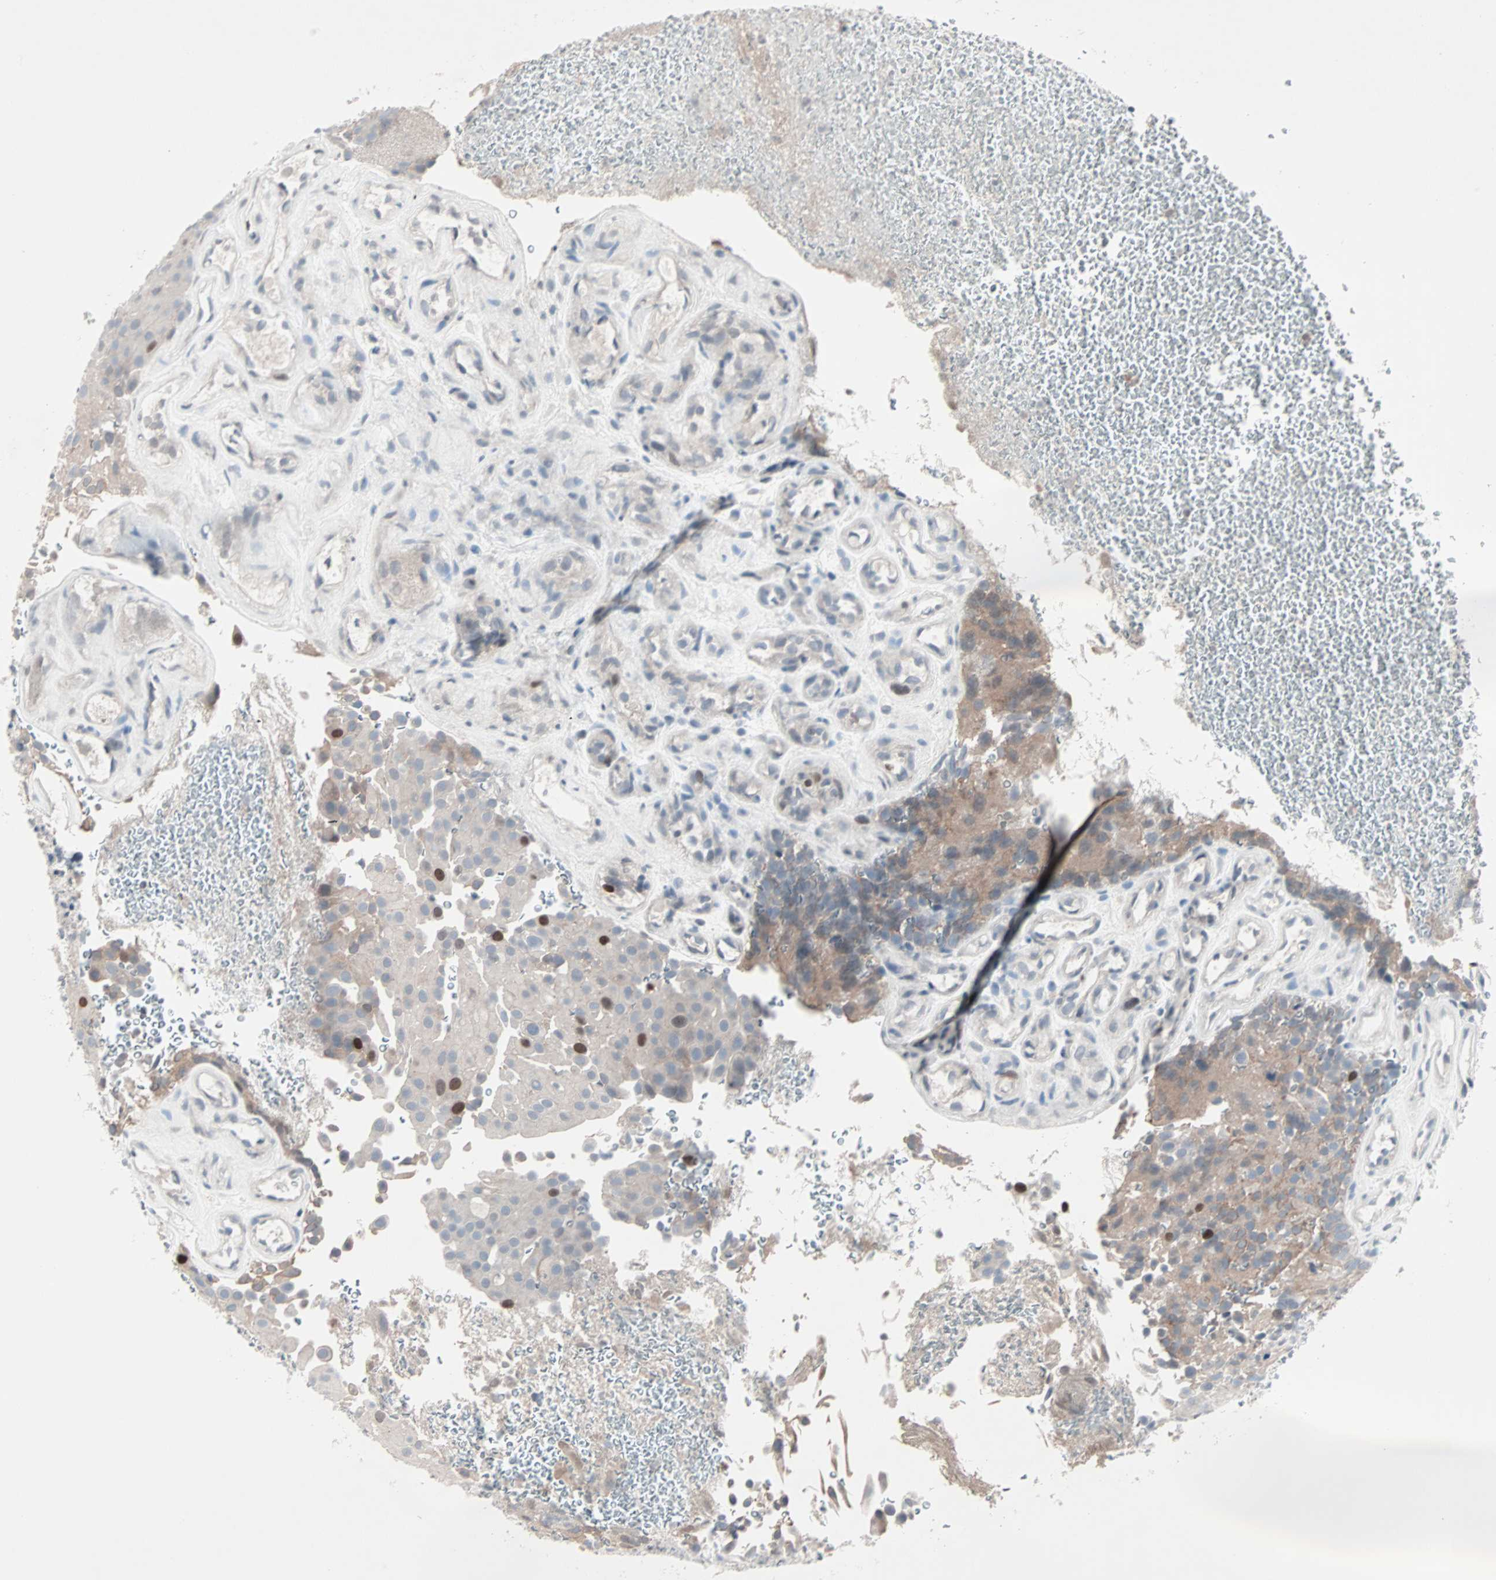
{"staining": {"intensity": "strong", "quantity": "<25%", "location": "nuclear"}, "tissue": "urothelial cancer", "cell_type": "Tumor cells", "image_type": "cancer", "snomed": [{"axis": "morphology", "description": "Urothelial carcinoma, Low grade"}, {"axis": "topography", "description": "Urinary bladder"}], "caption": "Human low-grade urothelial carcinoma stained for a protein (brown) exhibits strong nuclear positive staining in approximately <25% of tumor cells.", "gene": "CCNE2", "patient": {"sex": "male", "age": 78}}